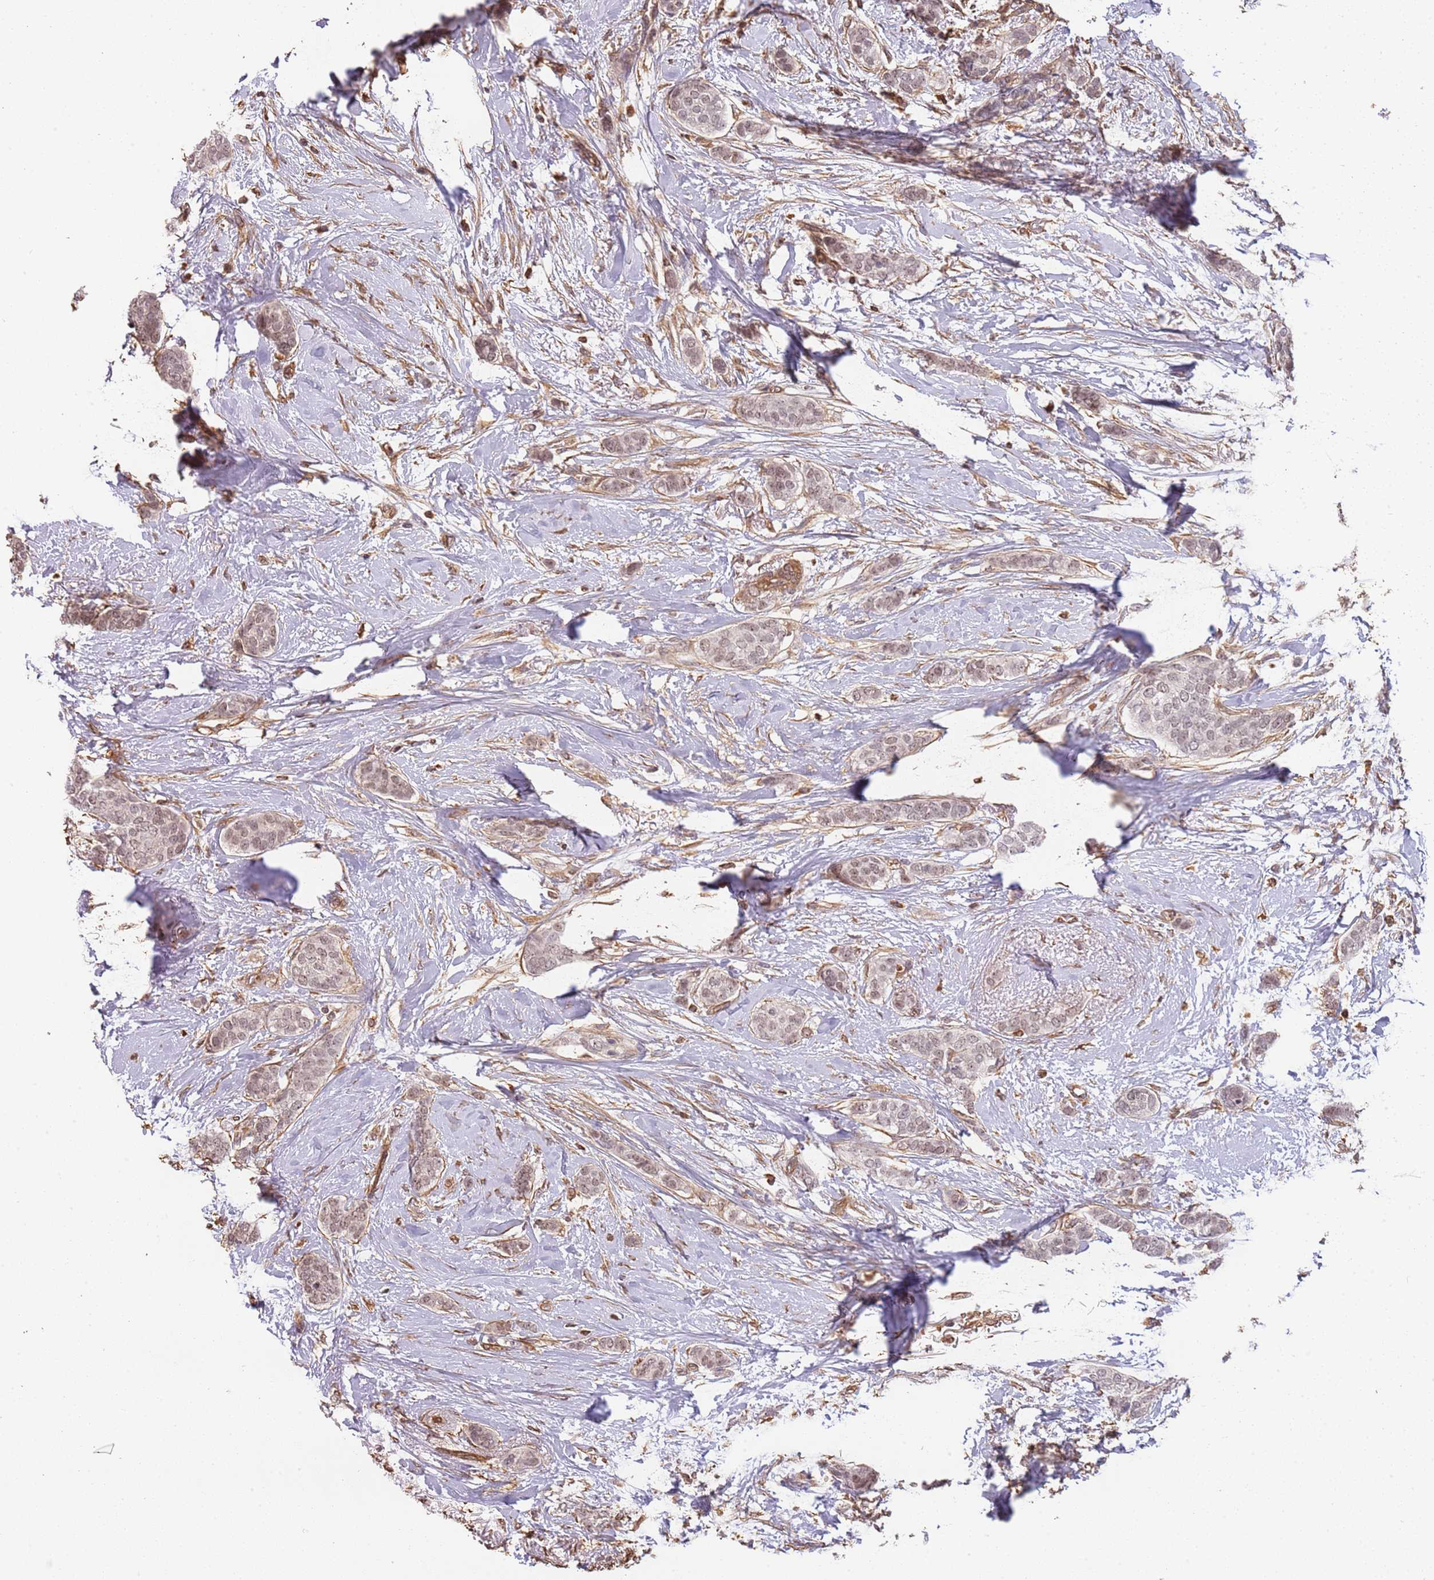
{"staining": {"intensity": "weak", "quantity": "25%-75%", "location": "nuclear"}, "tissue": "breast cancer", "cell_type": "Tumor cells", "image_type": "cancer", "snomed": [{"axis": "morphology", "description": "Duct carcinoma"}, {"axis": "topography", "description": "Breast"}], "caption": "Immunohistochemistry (IHC) of breast invasive ductal carcinoma displays low levels of weak nuclear positivity in approximately 25%-75% of tumor cells. The staining is performed using DAB (3,3'-diaminobenzidine) brown chromogen to label protein expression. The nuclei are counter-stained blue using hematoxylin.", "gene": "SURF2", "patient": {"sex": "female", "age": 72}}